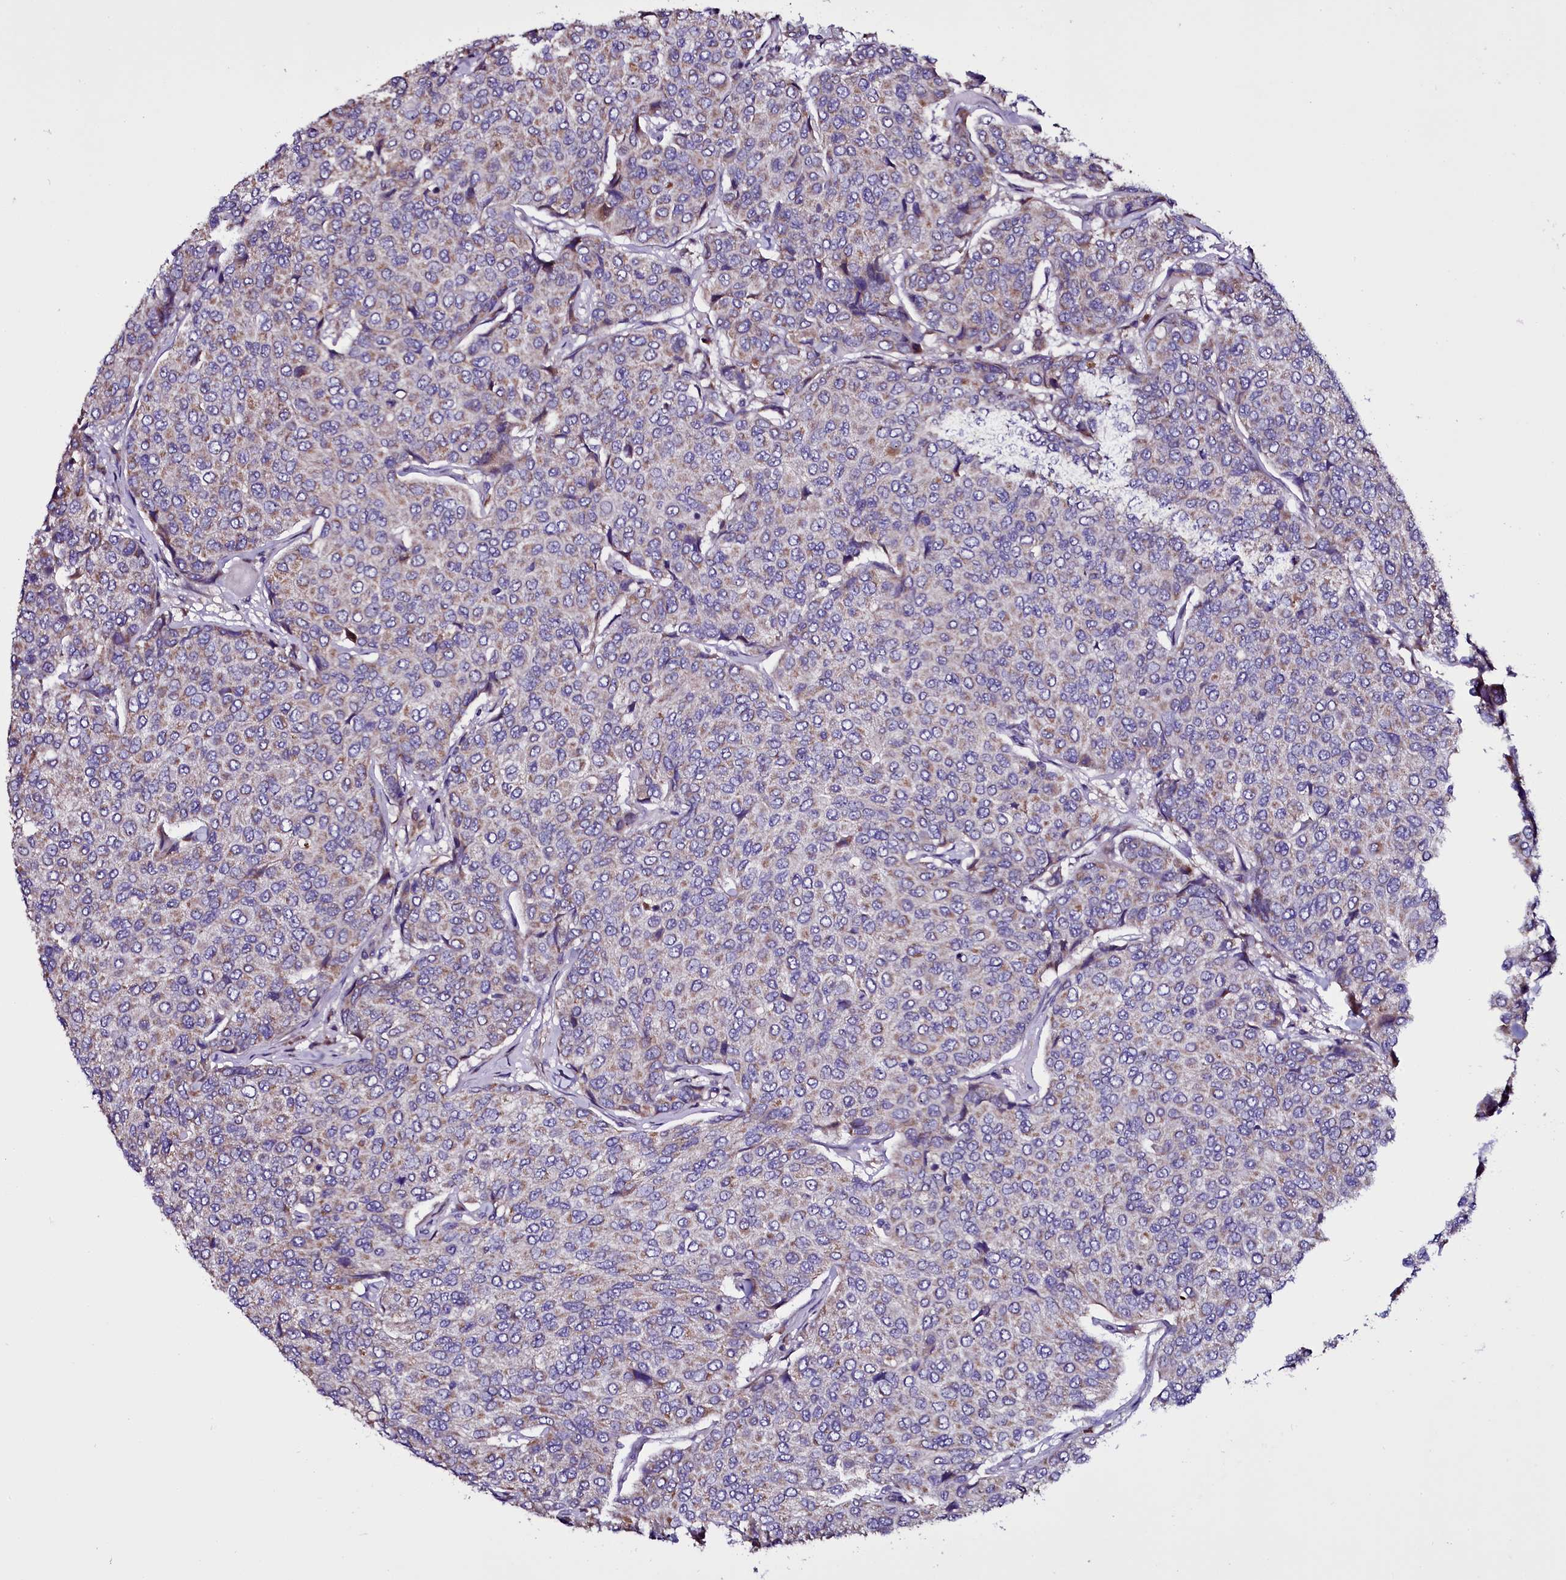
{"staining": {"intensity": "weak", "quantity": "<25%", "location": "cytoplasmic/membranous"}, "tissue": "breast cancer", "cell_type": "Tumor cells", "image_type": "cancer", "snomed": [{"axis": "morphology", "description": "Duct carcinoma"}, {"axis": "topography", "description": "Breast"}], "caption": "A high-resolution histopathology image shows immunohistochemistry (IHC) staining of breast cancer (invasive ductal carcinoma), which reveals no significant staining in tumor cells.", "gene": "NAA80", "patient": {"sex": "female", "age": 55}}